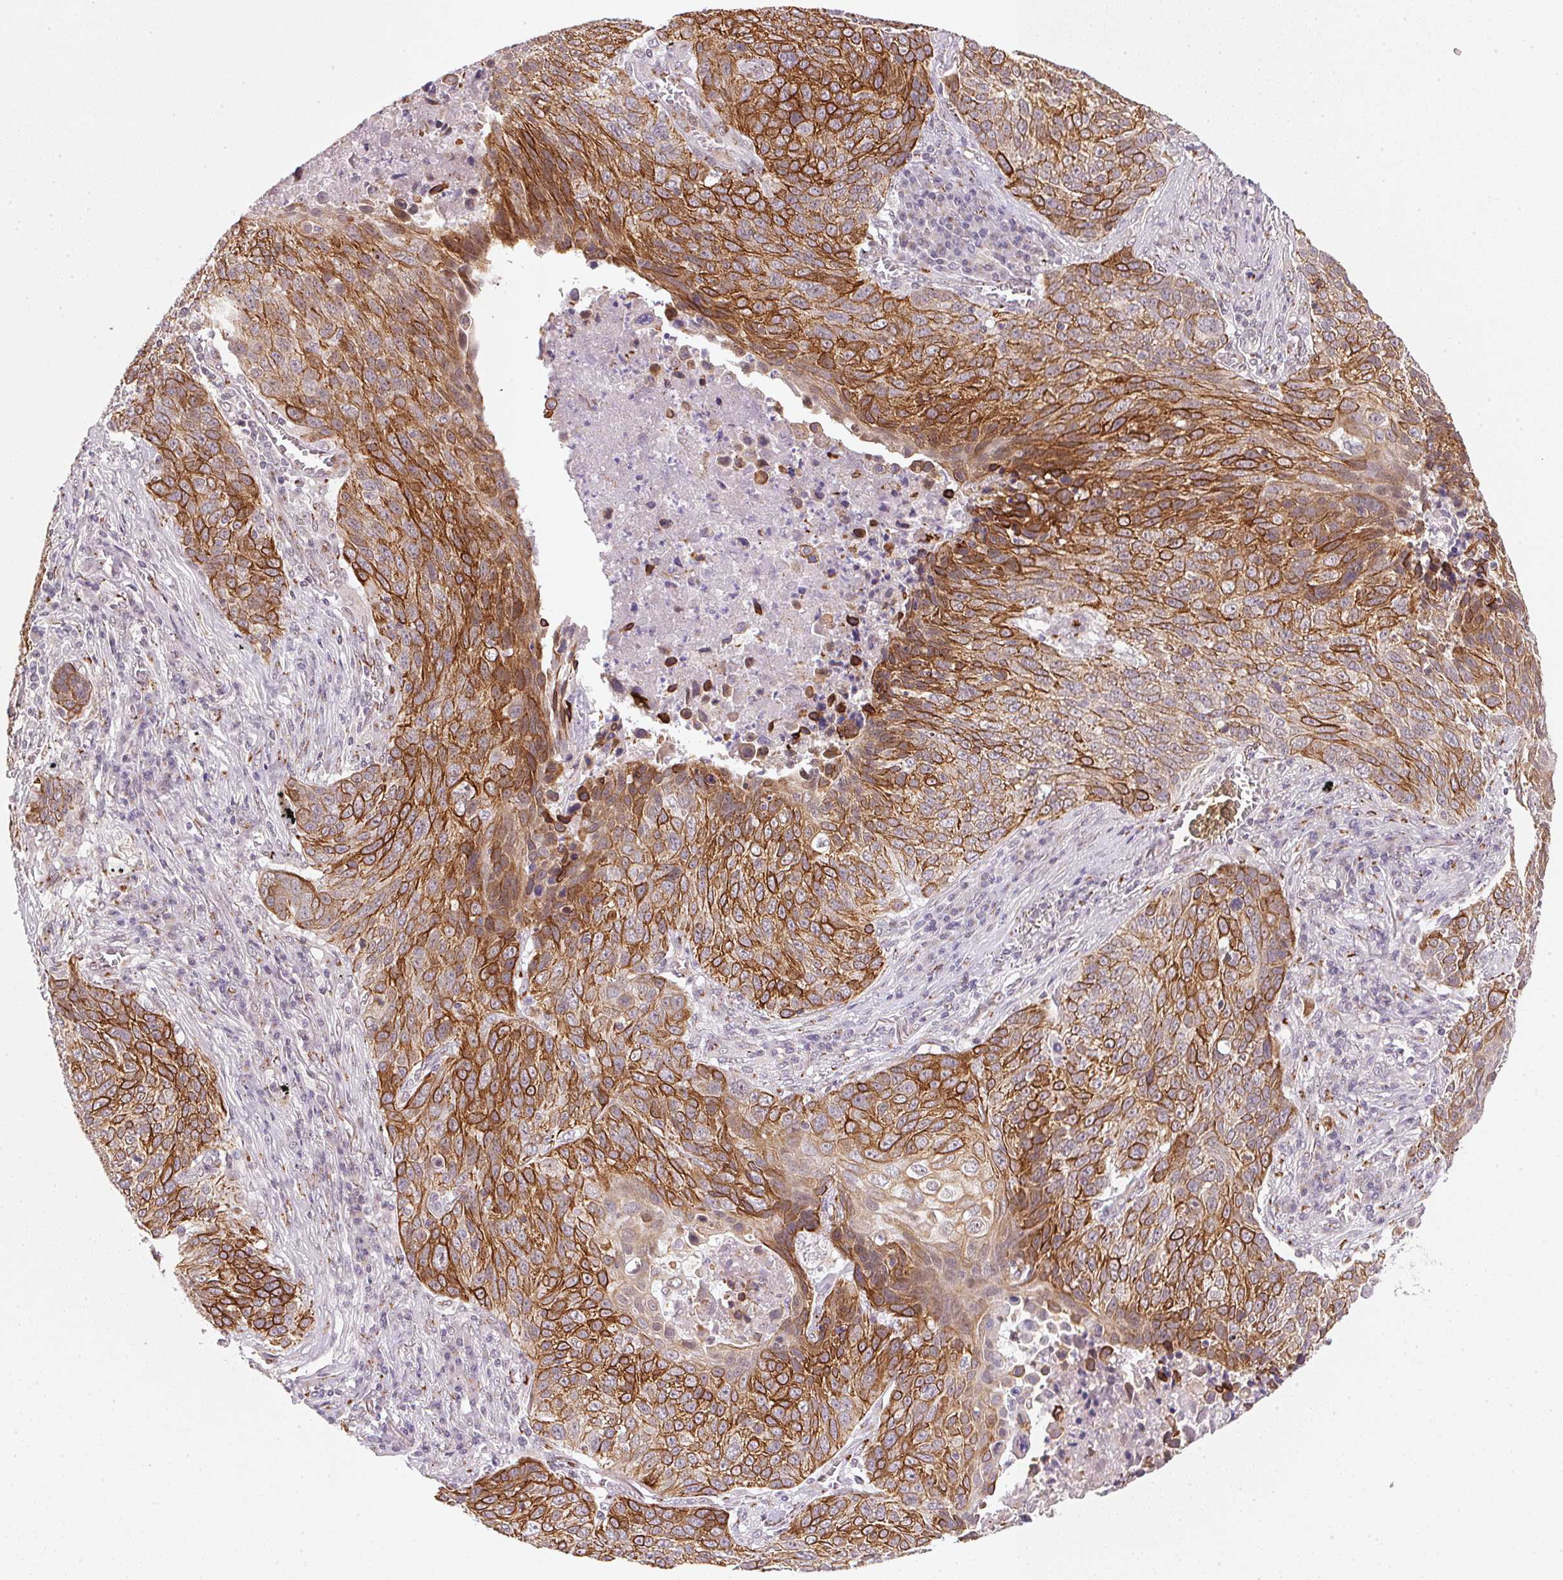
{"staining": {"intensity": "strong", "quantity": ">75%", "location": "cytoplasmic/membranous"}, "tissue": "lung cancer", "cell_type": "Tumor cells", "image_type": "cancer", "snomed": [{"axis": "morphology", "description": "Squamous cell carcinoma, NOS"}, {"axis": "topography", "description": "Lung"}], "caption": "Lung cancer stained with DAB immunohistochemistry (IHC) exhibits high levels of strong cytoplasmic/membranous expression in approximately >75% of tumor cells.", "gene": "RAB22A", "patient": {"sex": "male", "age": 78}}